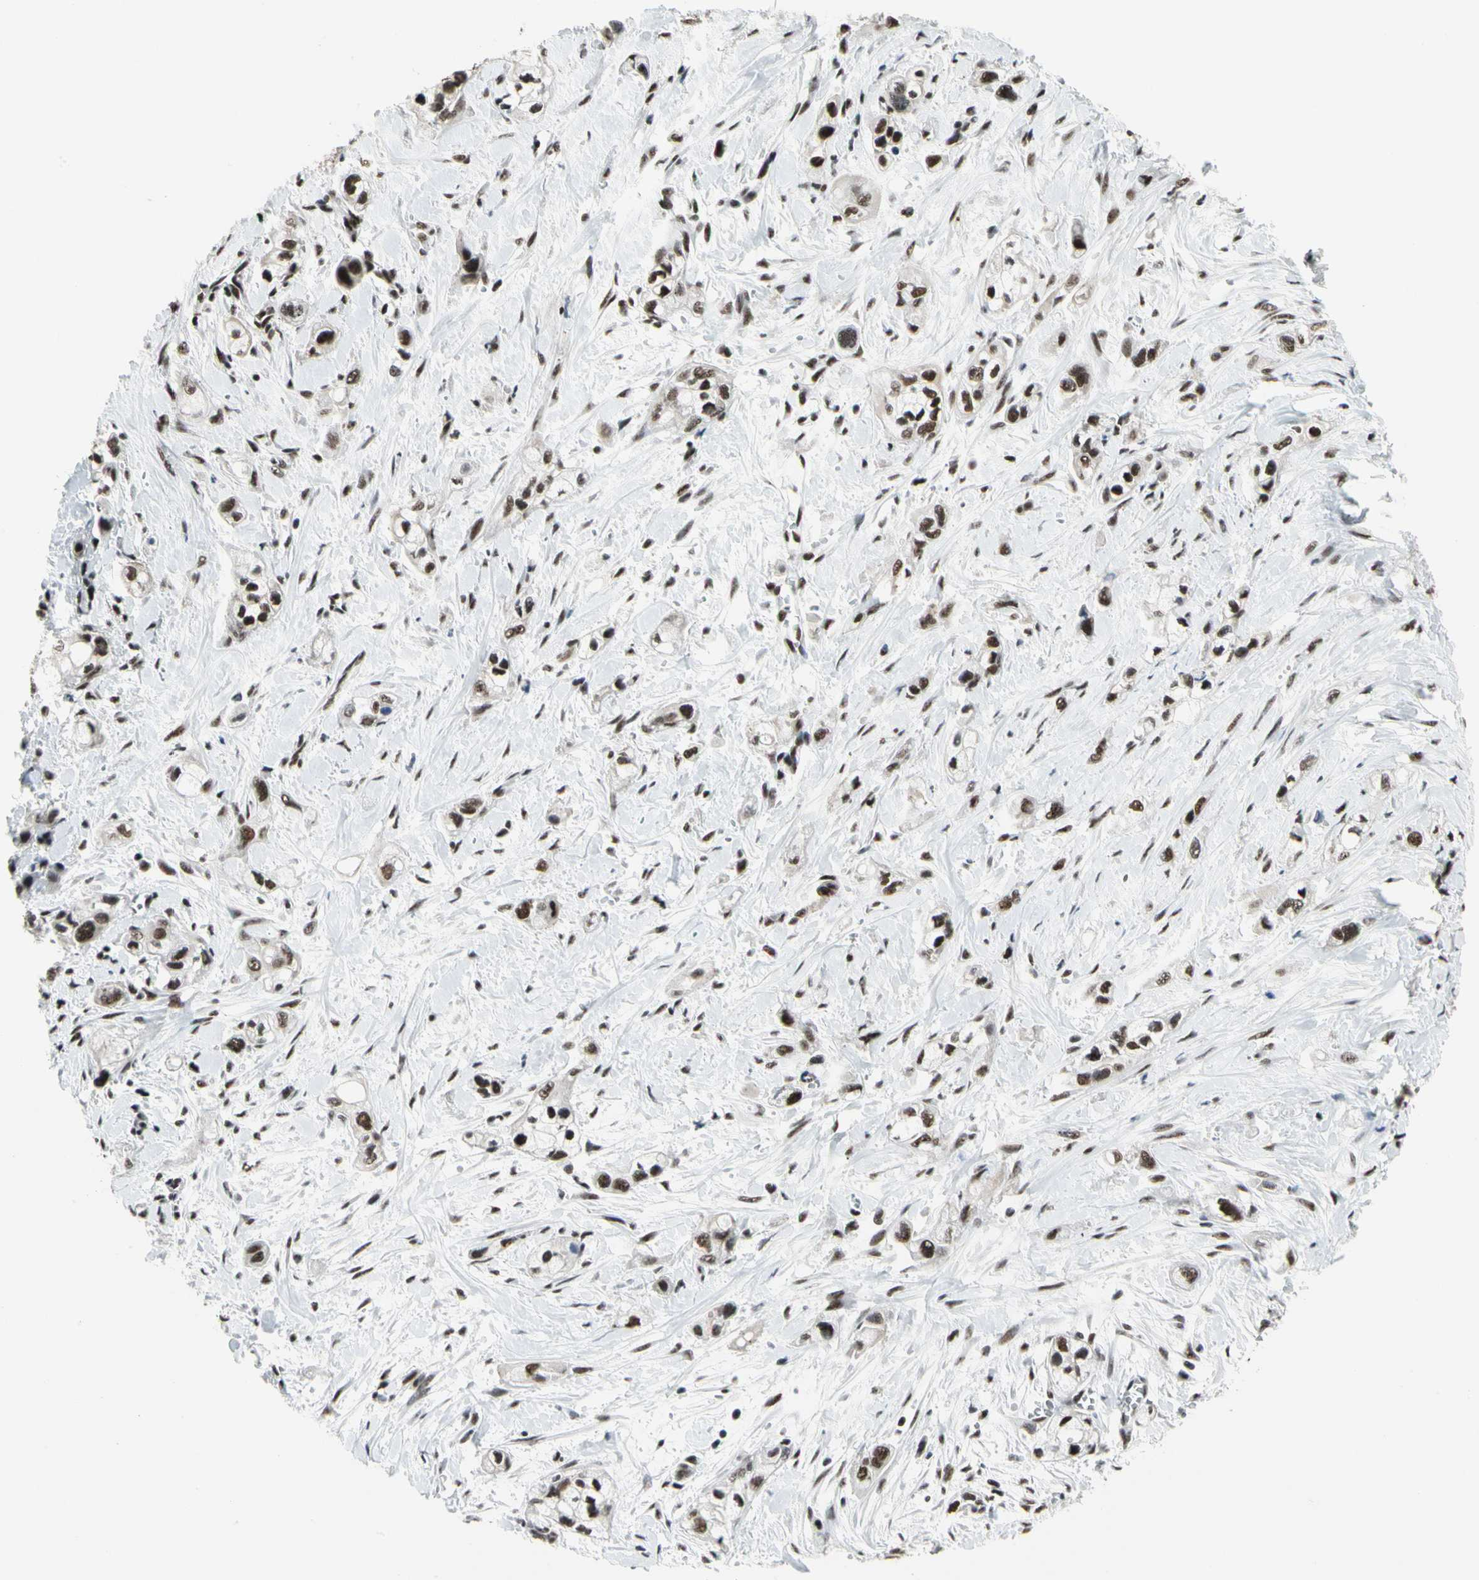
{"staining": {"intensity": "strong", "quantity": ">75%", "location": "nuclear"}, "tissue": "pancreatic cancer", "cell_type": "Tumor cells", "image_type": "cancer", "snomed": [{"axis": "morphology", "description": "Adenocarcinoma, NOS"}, {"axis": "topography", "description": "Pancreas"}], "caption": "IHC of pancreatic adenocarcinoma reveals high levels of strong nuclear staining in approximately >75% of tumor cells. The protein is stained brown, and the nuclei are stained in blue (DAB IHC with brightfield microscopy, high magnification).", "gene": "SRSF11", "patient": {"sex": "male", "age": 74}}